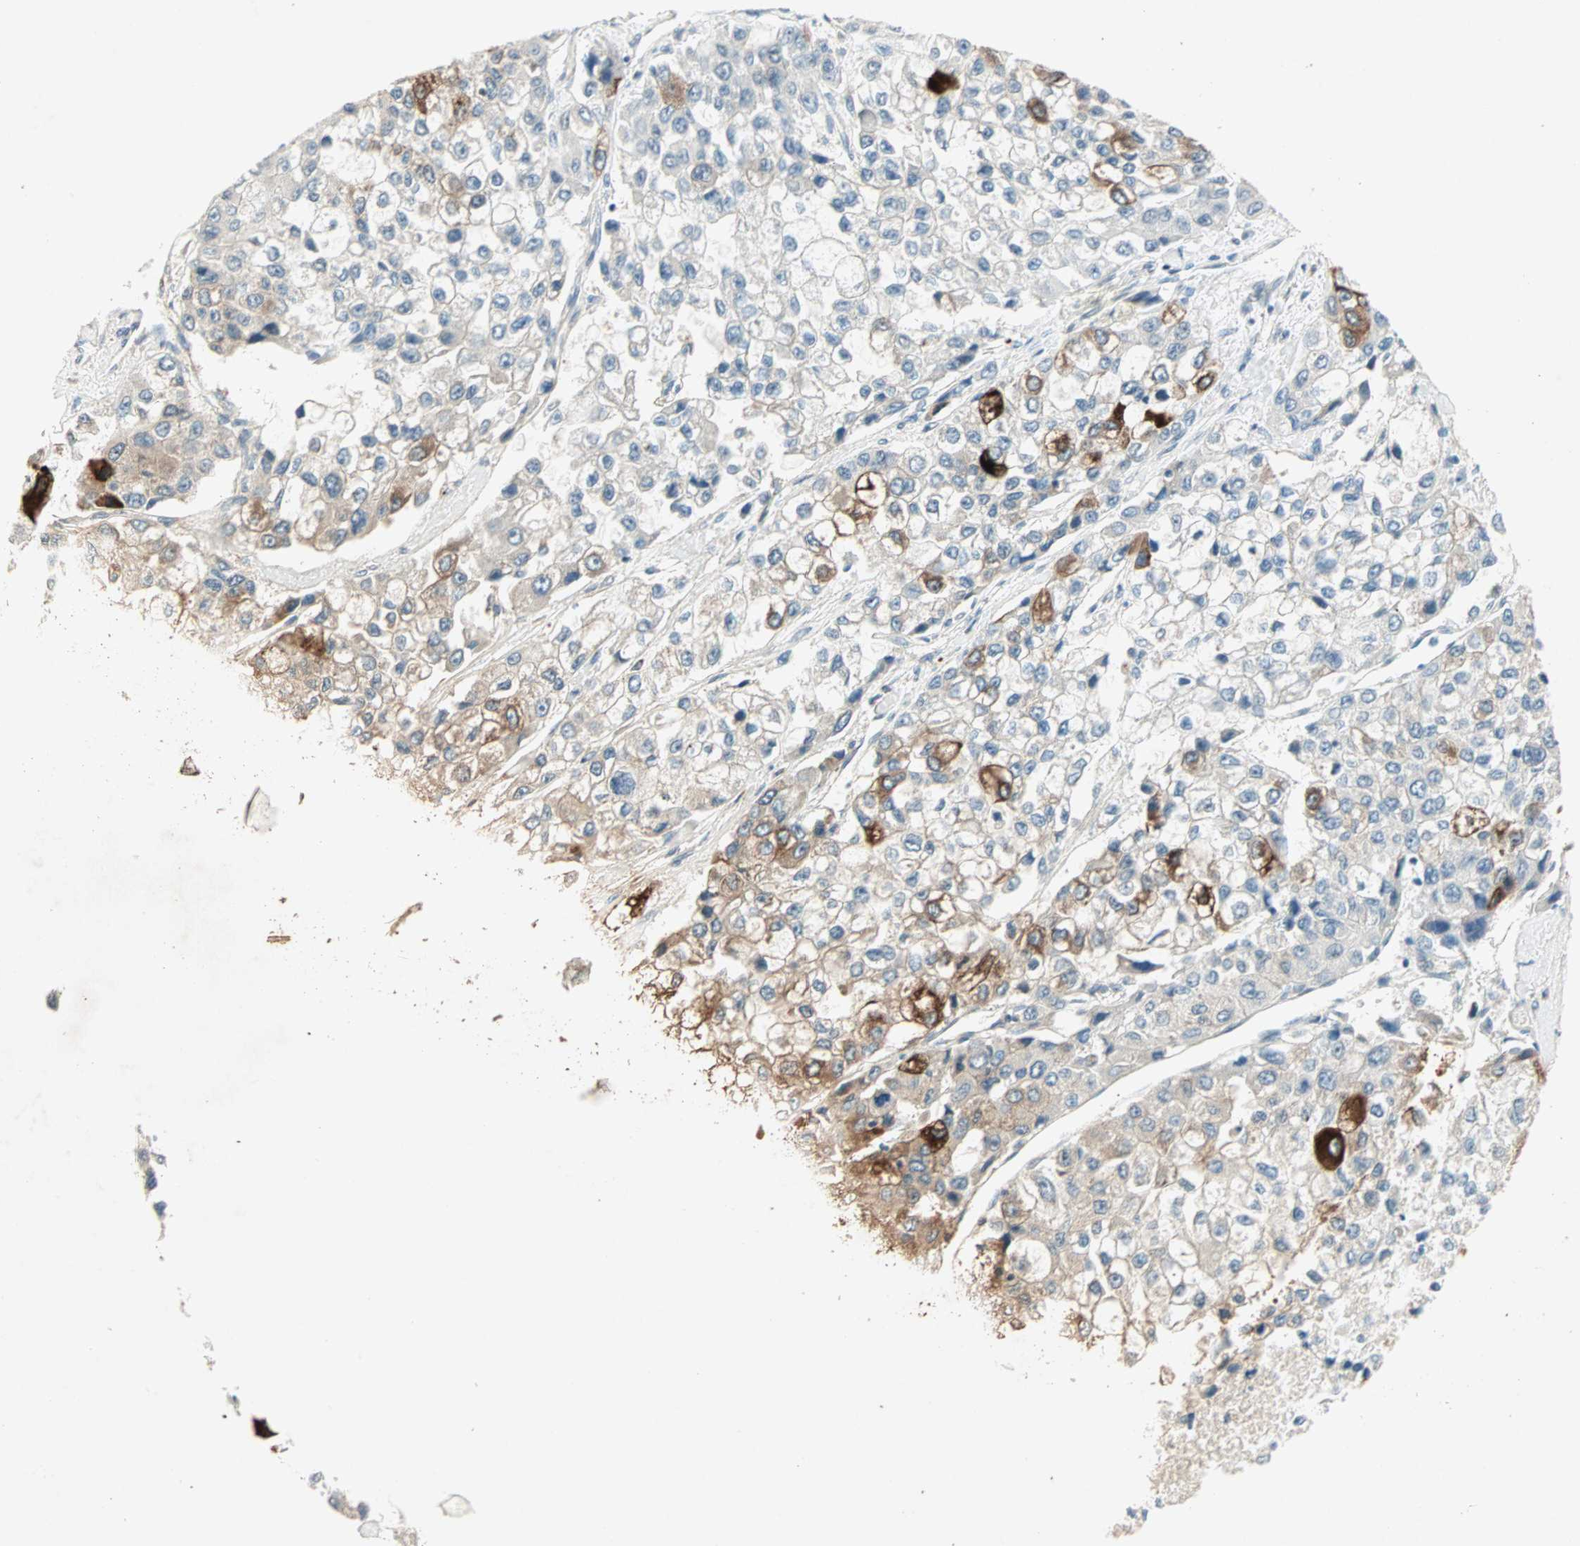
{"staining": {"intensity": "strong", "quantity": "<25%", "location": "cytoplasmic/membranous"}, "tissue": "liver cancer", "cell_type": "Tumor cells", "image_type": "cancer", "snomed": [{"axis": "morphology", "description": "Carcinoma, Hepatocellular, NOS"}, {"axis": "topography", "description": "Liver"}], "caption": "This is a histology image of immunohistochemistry staining of liver hepatocellular carcinoma, which shows strong expression in the cytoplasmic/membranous of tumor cells.", "gene": "ZNF37A", "patient": {"sex": "female", "age": 66}}